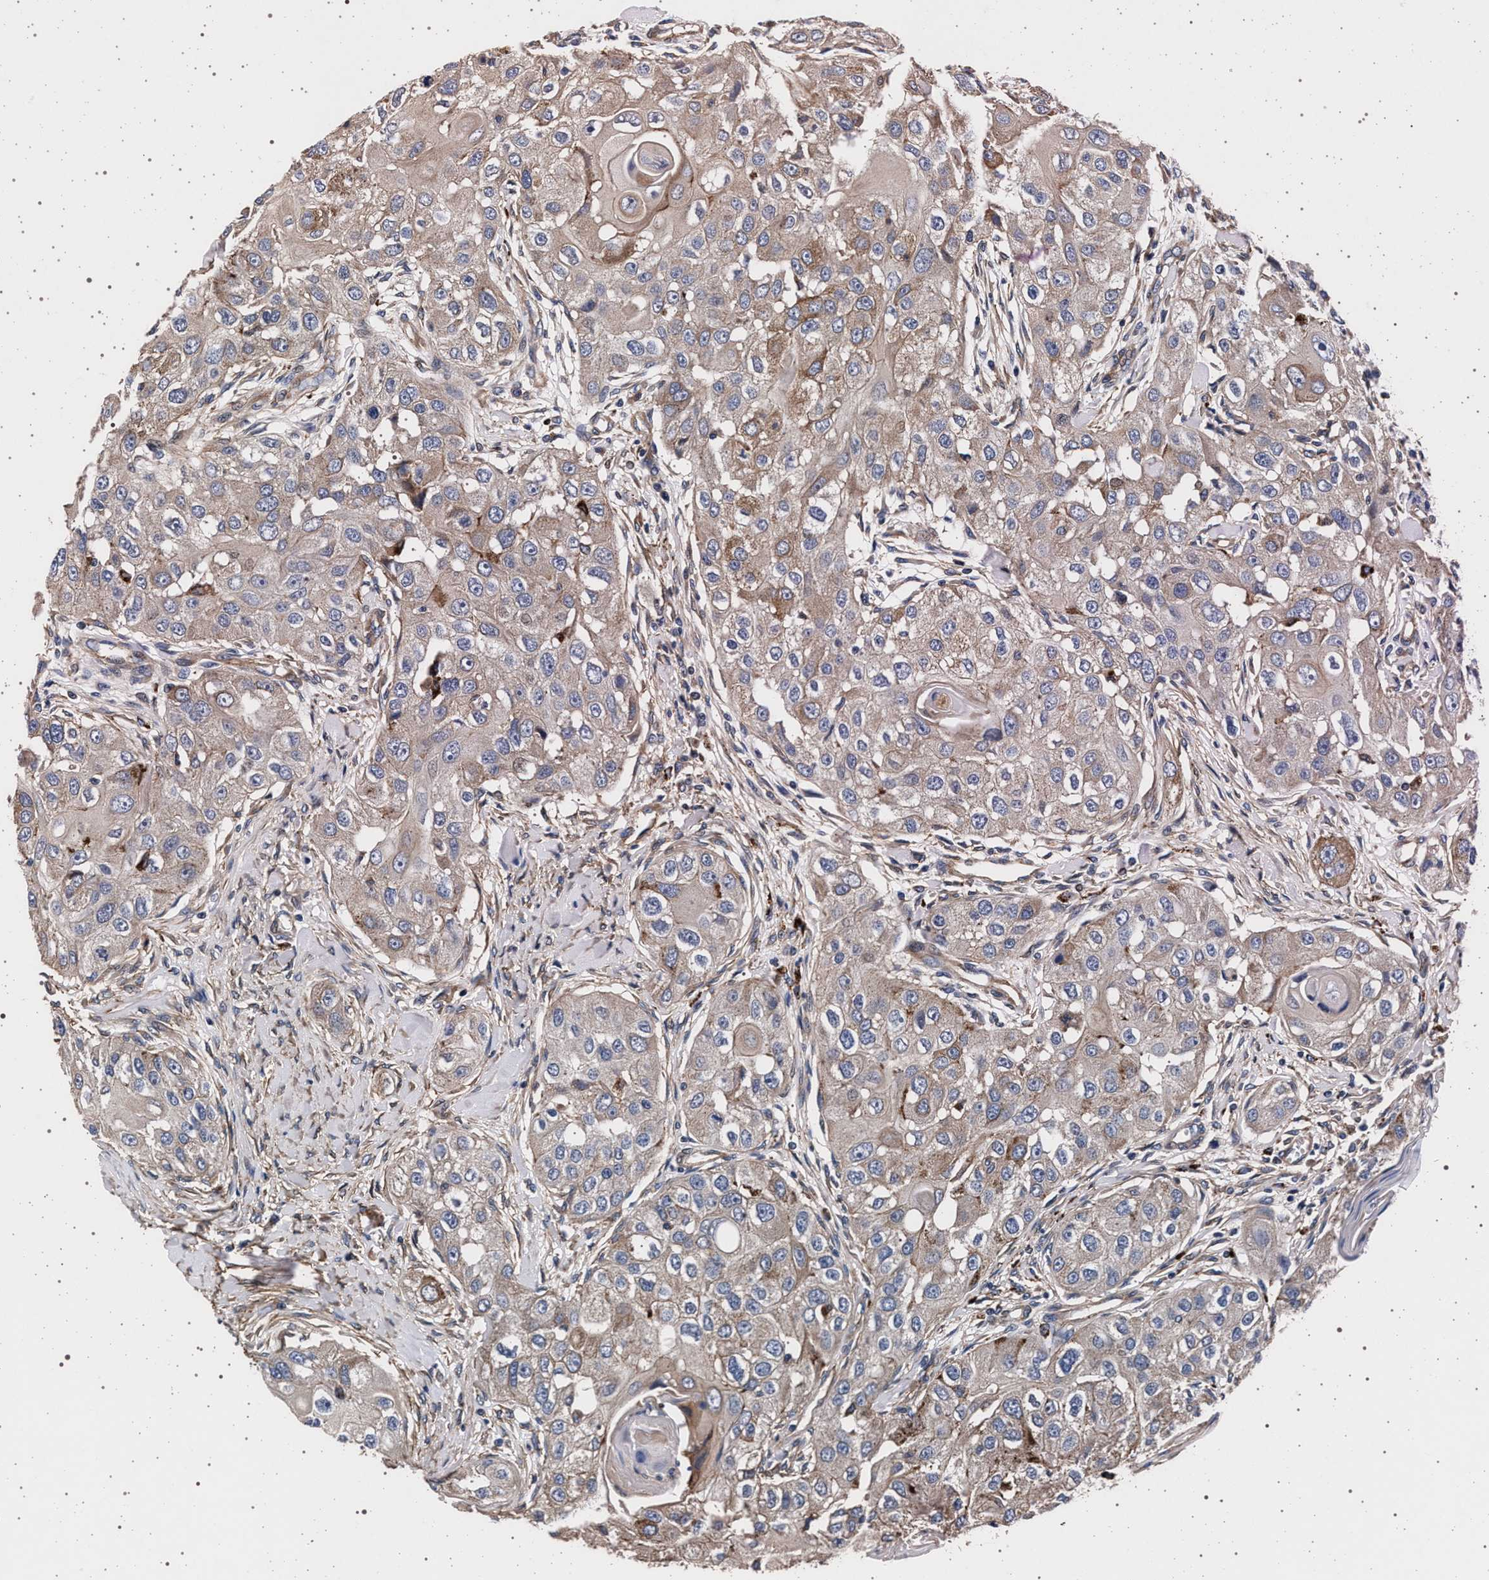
{"staining": {"intensity": "weak", "quantity": "25%-75%", "location": "cytoplasmic/membranous"}, "tissue": "head and neck cancer", "cell_type": "Tumor cells", "image_type": "cancer", "snomed": [{"axis": "morphology", "description": "Normal tissue, NOS"}, {"axis": "morphology", "description": "Squamous cell carcinoma, NOS"}, {"axis": "topography", "description": "Skeletal muscle"}, {"axis": "topography", "description": "Head-Neck"}], "caption": "Human head and neck cancer (squamous cell carcinoma) stained with a protein marker shows weak staining in tumor cells.", "gene": "KCNK6", "patient": {"sex": "male", "age": 51}}